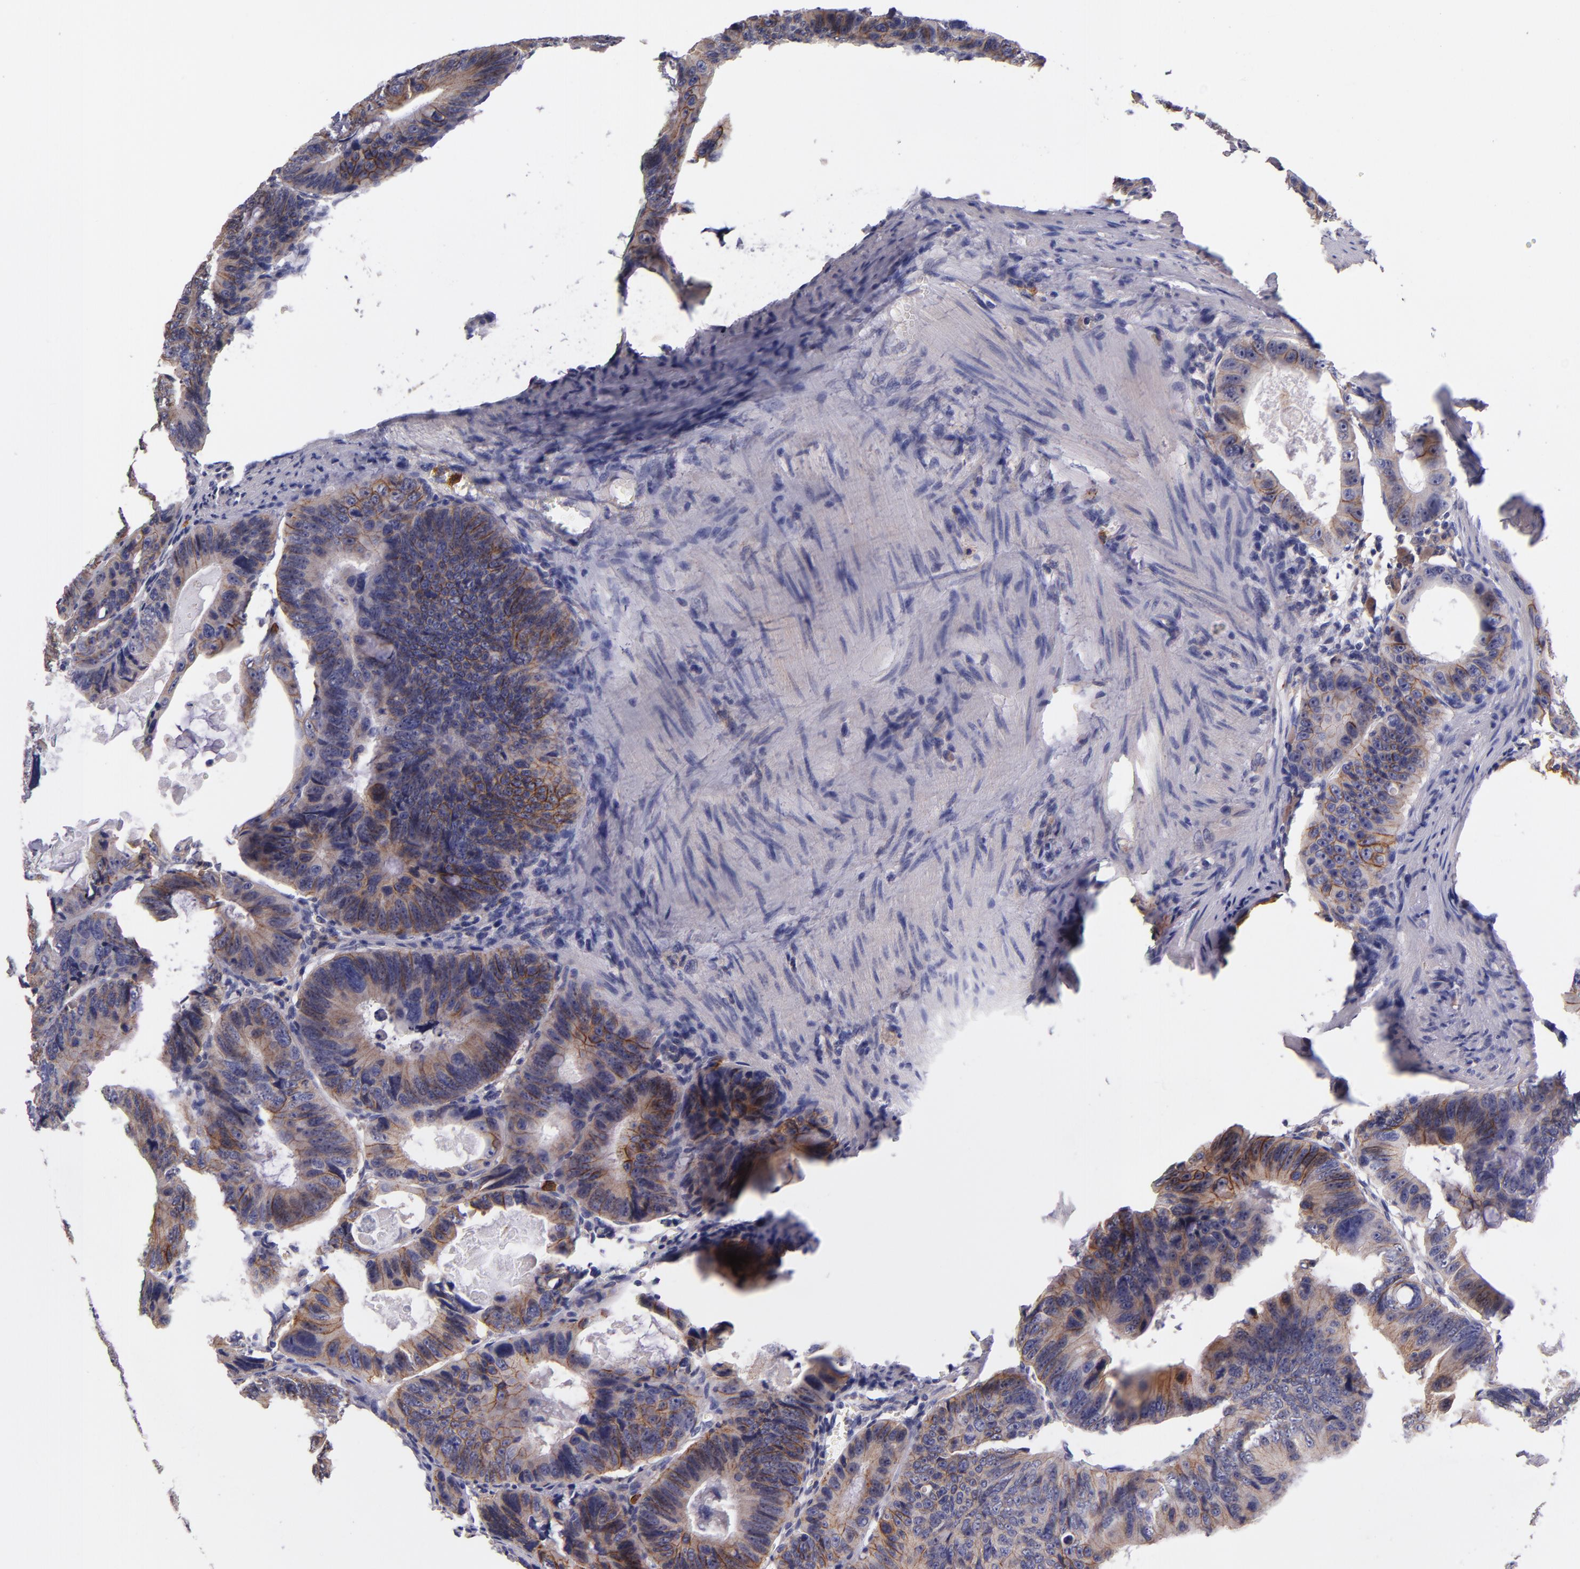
{"staining": {"intensity": "moderate", "quantity": ">75%", "location": "cytoplasmic/membranous"}, "tissue": "colorectal cancer", "cell_type": "Tumor cells", "image_type": "cancer", "snomed": [{"axis": "morphology", "description": "Adenocarcinoma, NOS"}, {"axis": "topography", "description": "Colon"}], "caption": "Protein staining of colorectal cancer (adenocarcinoma) tissue shows moderate cytoplasmic/membranous positivity in approximately >75% of tumor cells. (brown staining indicates protein expression, while blue staining denotes nuclei).", "gene": "C5AR1", "patient": {"sex": "female", "age": 55}}